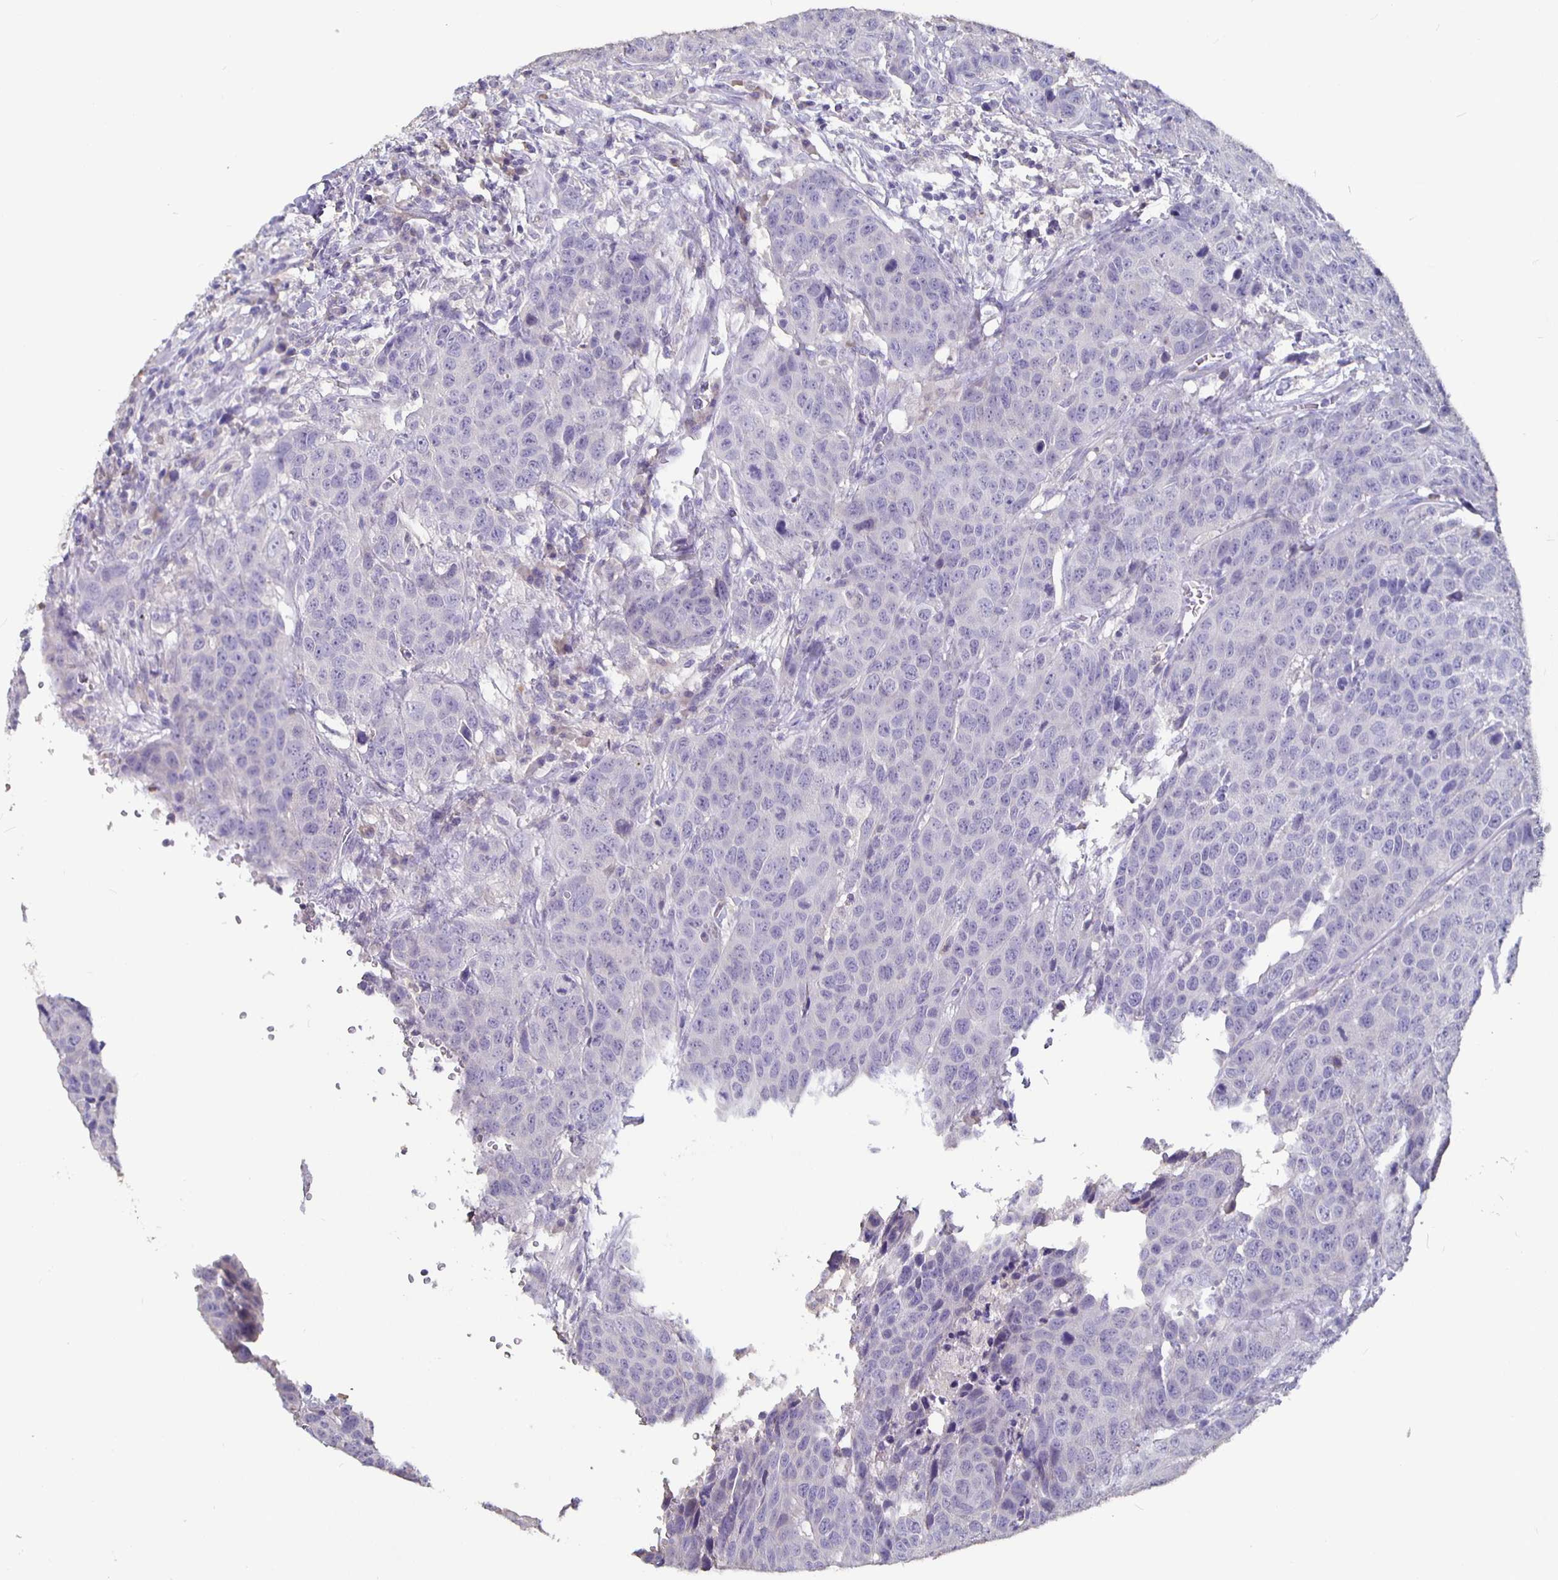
{"staining": {"intensity": "negative", "quantity": "none", "location": "none"}, "tissue": "head and neck cancer", "cell_type": "Tumor cells", "image_type": "cancer", "snomed": [{"axis": "morphology", "description": "Squamous cell carcinoma, NOS"}, {"axis": "topography", "description": "Head-Neck"}], "caption": "Immunohistochemical staining of human head and neck cancer shows no significant expression in tumor cells.", "gene": "GPX4", "patient": {"sex": "male", "age": 66}}